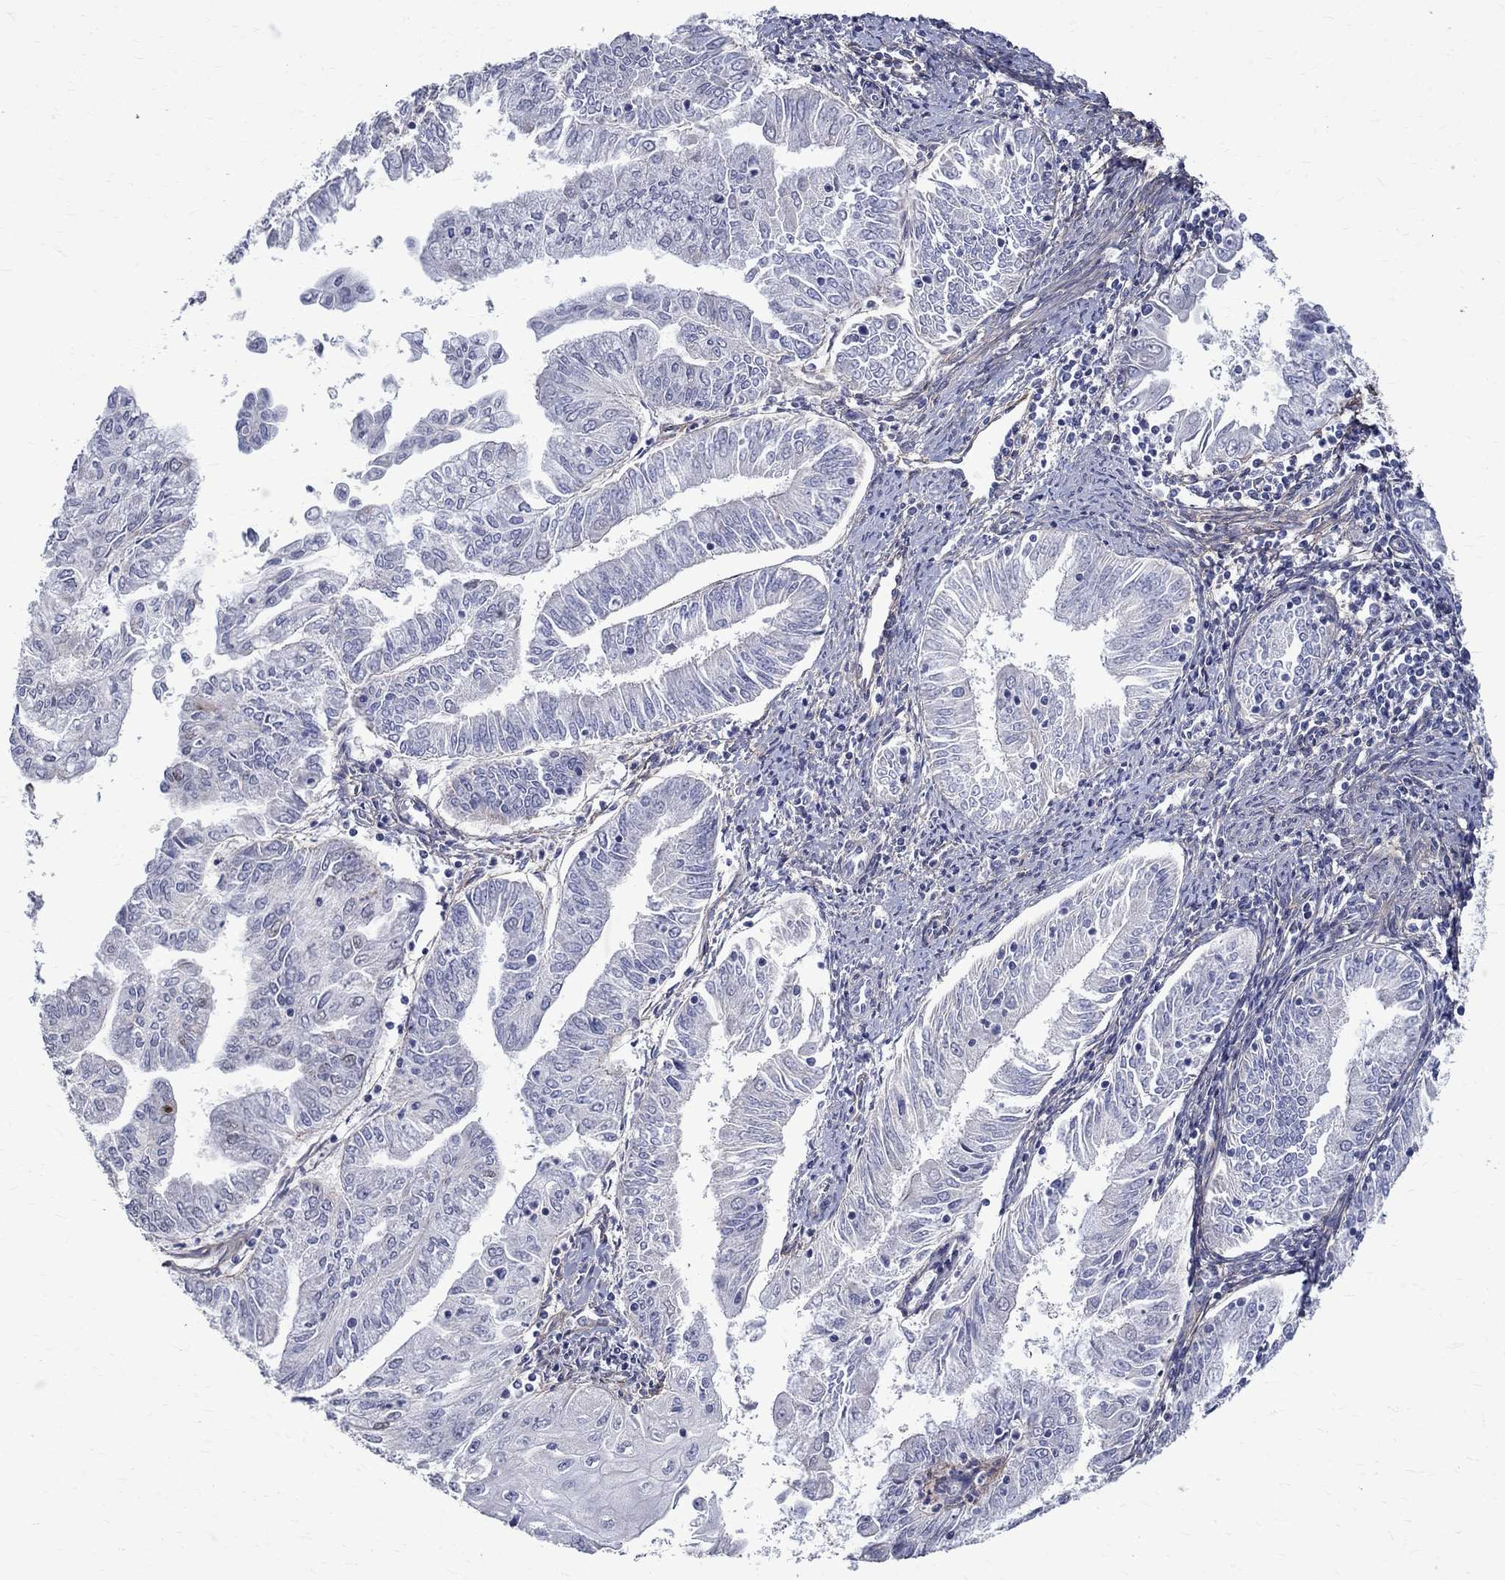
{"staining": {"intensity": "negative", "quantity": "none", "location": "none"}, "tissue": "endometrial cancer", "cell_type": "Tumor cells", "image_type": "cancer", "snomed": [{"axis": "morphology", "description": "Adenocarcinoma, NOS"}, {"axis": "topography", "description": "Endometrium"}], "caption": "Endometrial adenocarcinoma stained for a protein using immunohistochemistry exhibits no positivity tumor cells.", "gene": "ANXA10", "patient": {"sex": "female", "age": 56}}